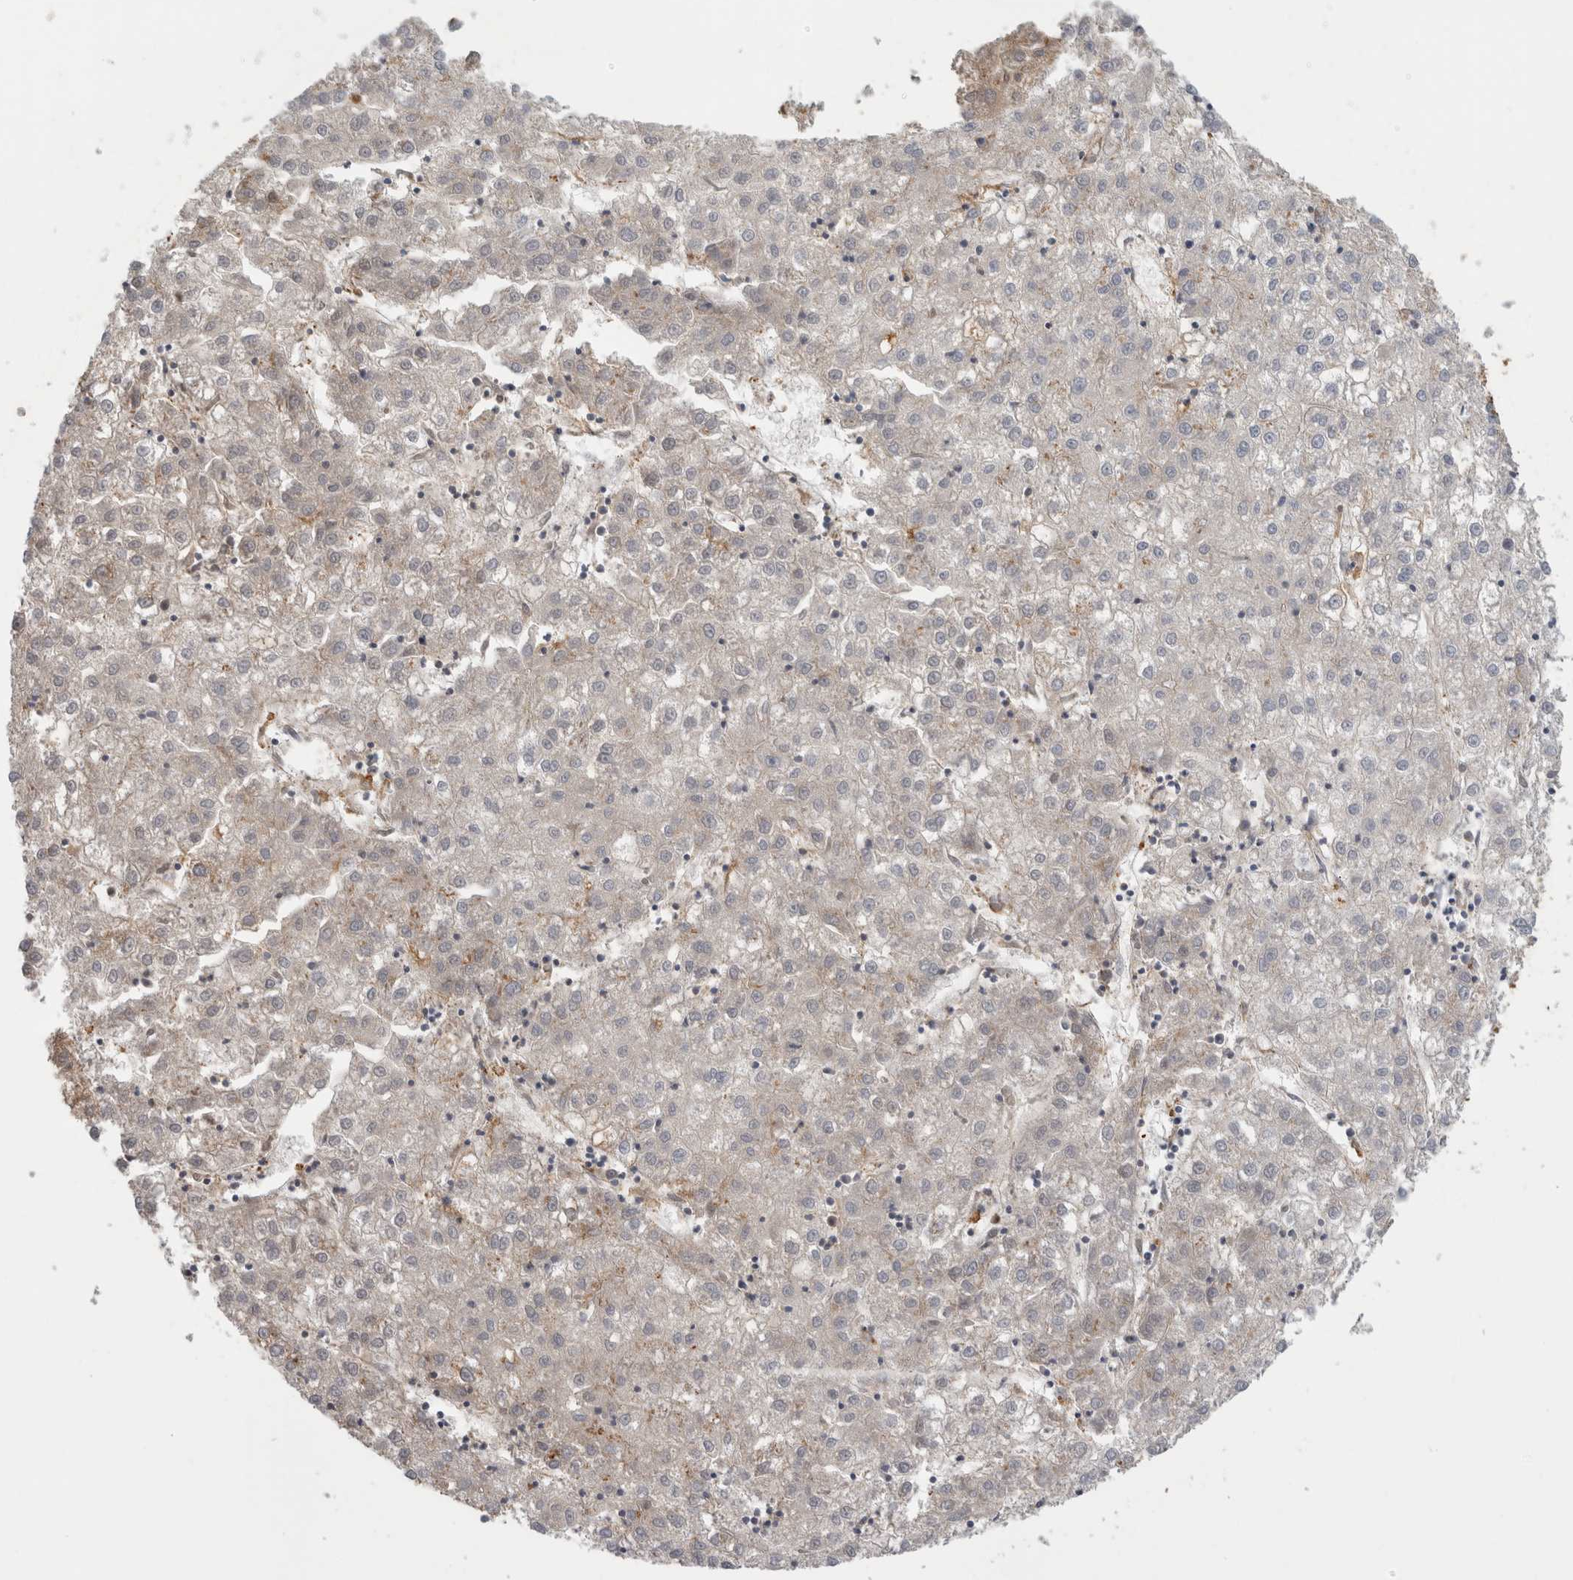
{"staining": {"intensity": "negative", "quantity": "none", "location": "none"}, "tissue": "liver cancer", "cell_type": "Tumor cells", "image_type": "cancer", "snomed": [{"axis": "morphology", "description": "Carcinoma, Hepatocellular, NOS"}, {"axis": "topography", "description": "Liver"}], "caption": "Immunohistochemistry photomicrograph of neoplastic tissue: liver hepatocellular carcinoma stained with DAB demonstrates no significant protein staining in tumor cells.", "gene": "TBCE", "patient": {"sex": "male", "age": 72}}